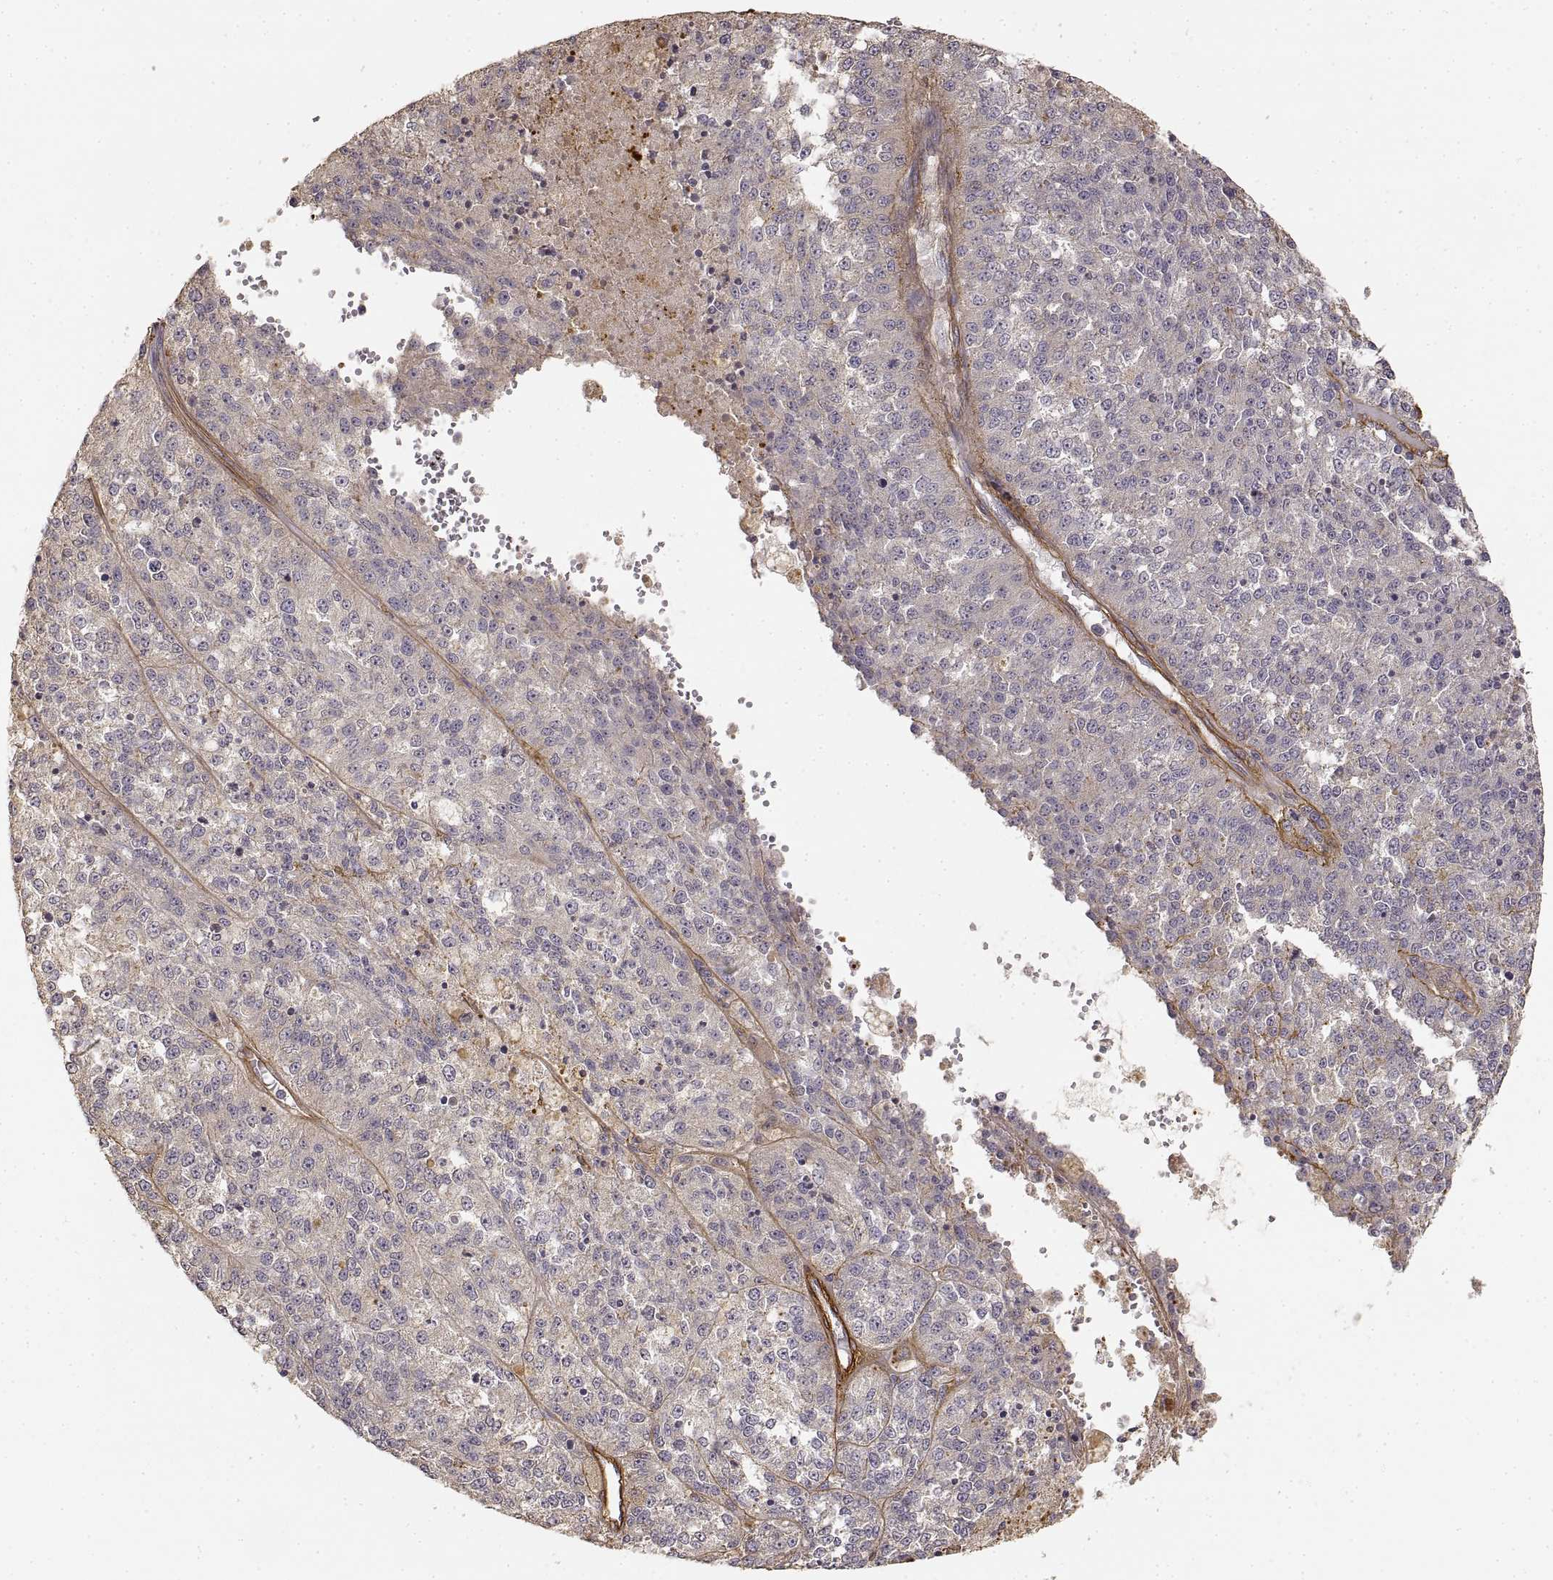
{"staining": {"intensity": "negative", "quantity": "none", "location": "none"}, "tissue": "melanoma", "cell_type": "Tumor cells", "image_type": "cancer", "snomed": [{"axis": "morphology", "description": "Malignant melanoma, Metastatic site"}, {"axis": "topography", "description": "Lymph node"}], "caption": "Malignant melanoma (metastatic site) stained for a protein using immunohistochemistry (IHC) exhibits no positivity tumor cells.", "gene": "LAMA4", "patient": {"sex": "female", "age": 64}}